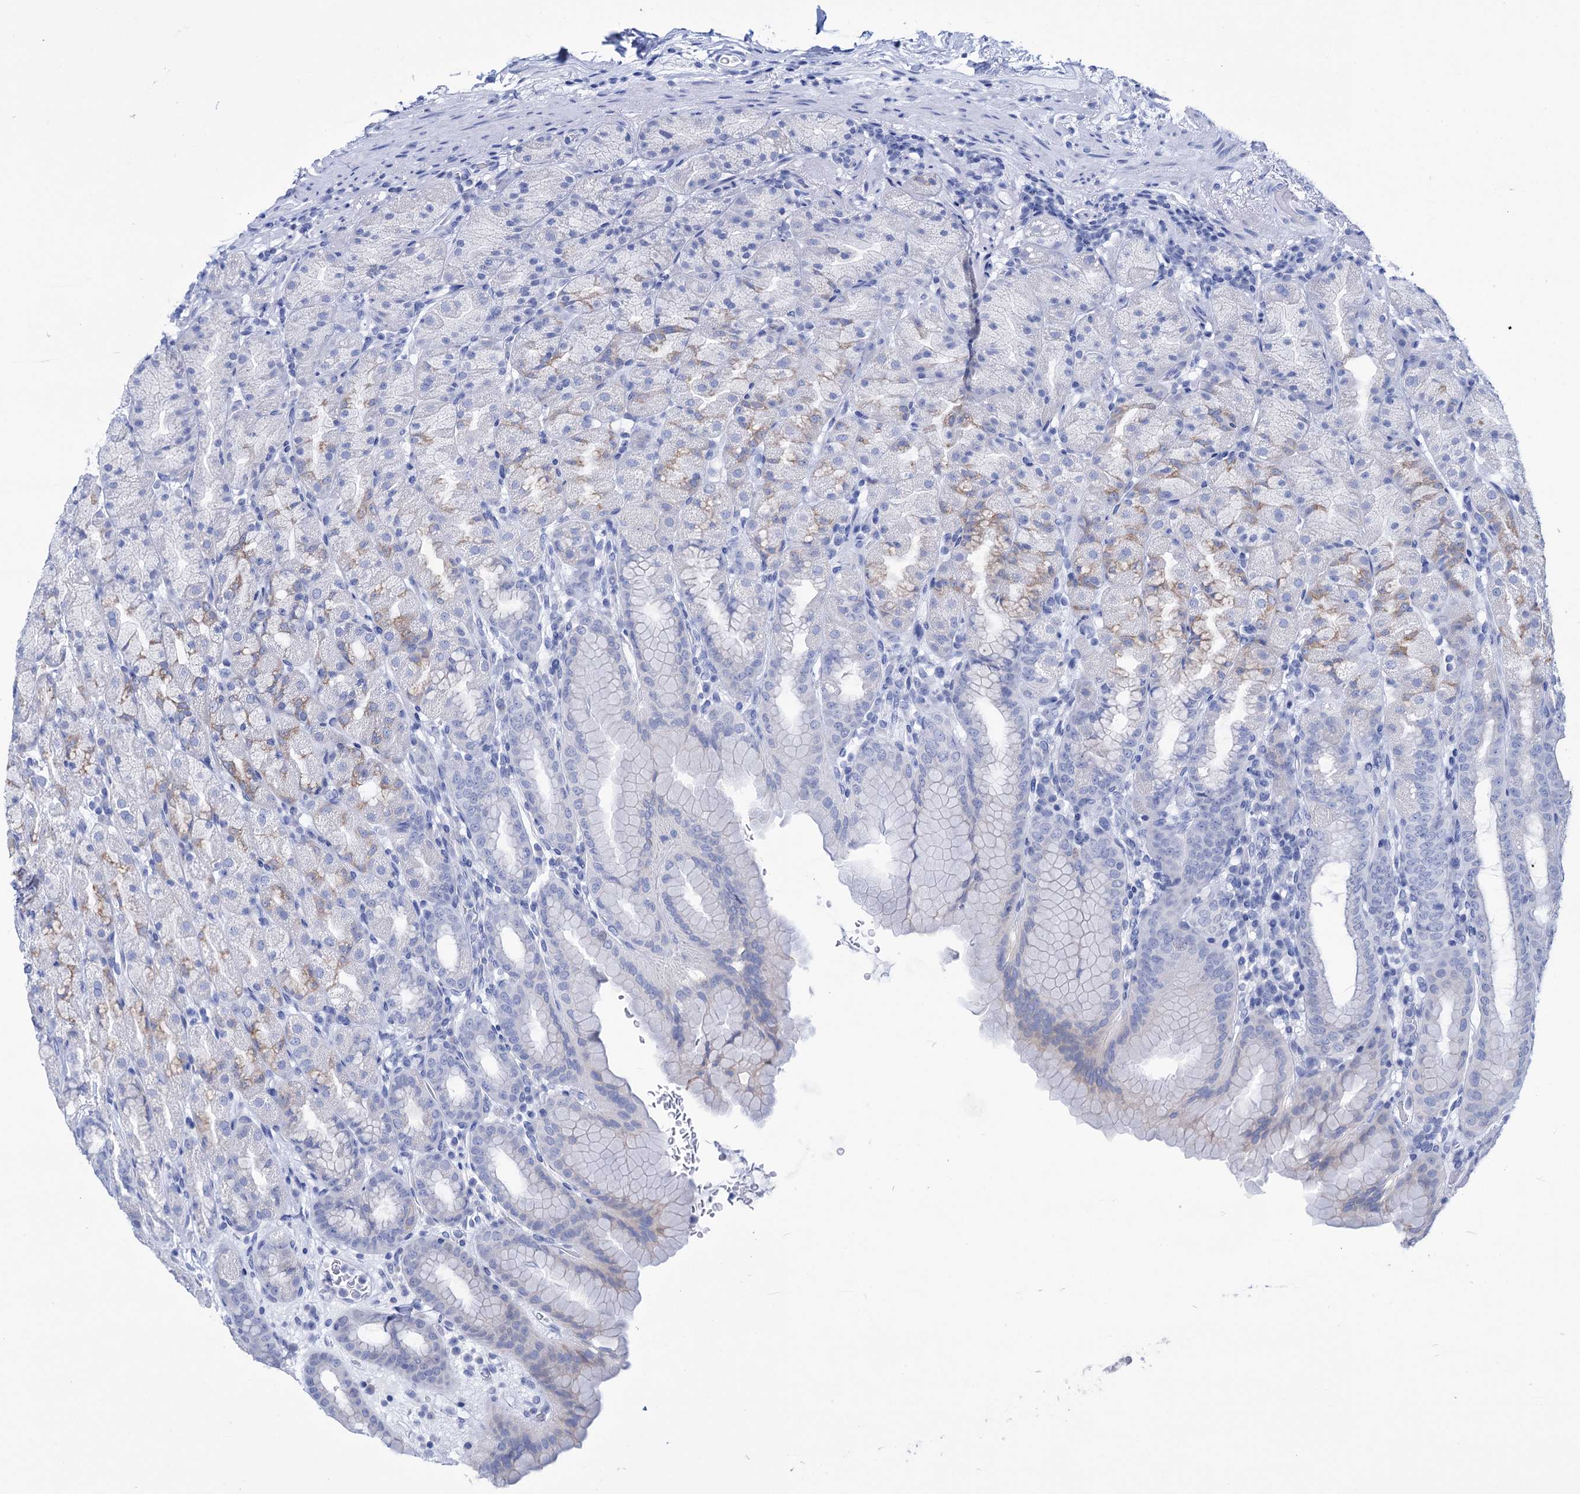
{"staining": {"intensity": "moderate", "quantity": "<25%", "location": "cytoplasmic/membranous"}, "tissue": "stomach", "cell_type": "Glandular cells", "image_type": "normal", "snomed": [{"axis": "morphology", "description": "Normal tissue, NOS"}, {"axis": "topography", "description": "Stomach, upper"}], "caption": "Immunohistochemistry (IHC) histopathology image of normal human stomach stained for a protein (brown), which shows low levels of moderate cytoplasmic/membranous positivity in approximately <25% of glandular cells.", "gene": "FBXW12", "patient": {"sex": "male", "age": 68}}